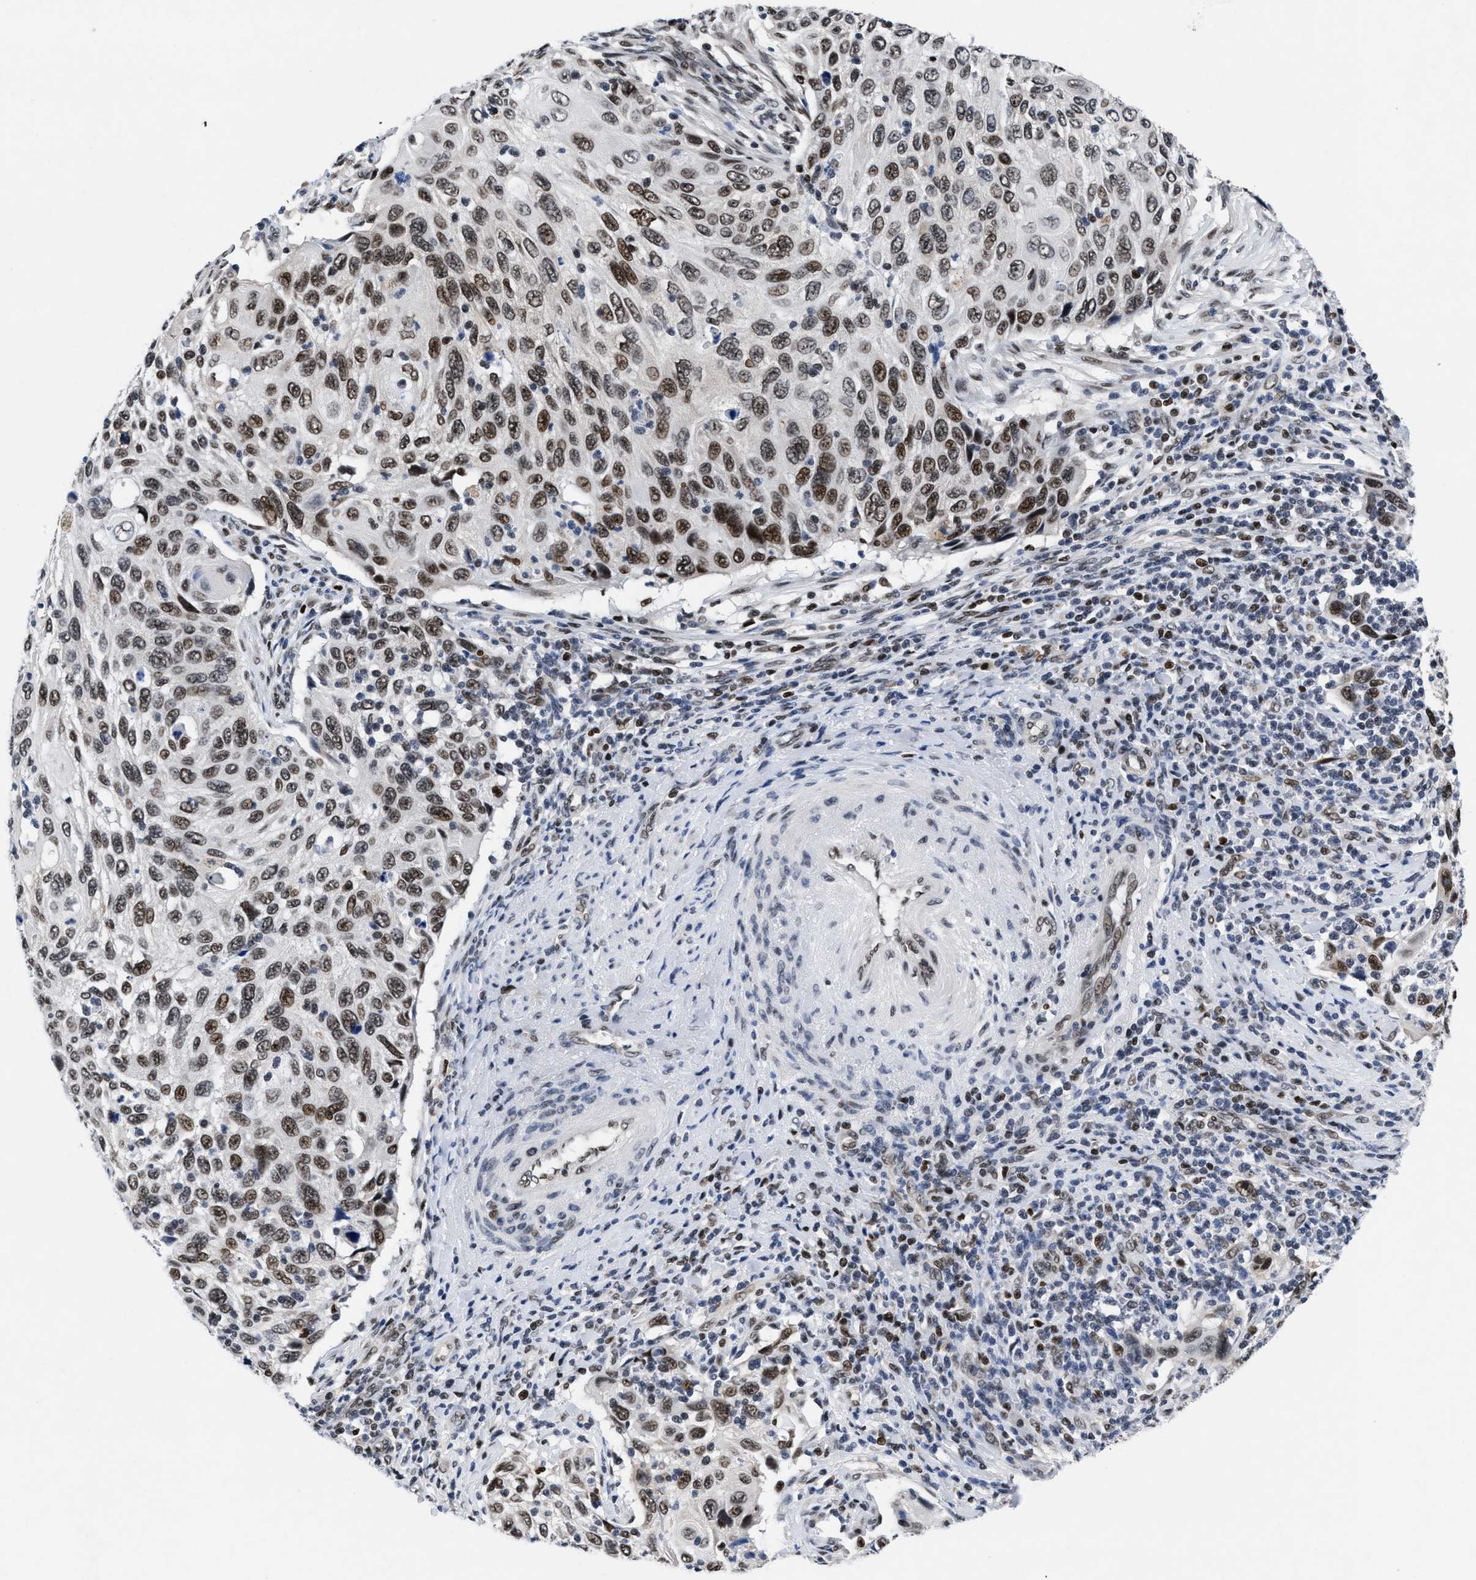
{"staining": {"intensity": "moderate", "quantity": ">75%", "location": "nuclear"}, "tissue": "cervical cancer", "cell_type": "Tumor cells", "image_type": "cancer", "snomed": [{"axis": "morphology", "description": "Squamous cell carcinoma, NOS"}, {"axis": "topography", "description": "Cervix"}], "caption": "A micrograph of squamous cell carcinoma (cervical) stained for a protein exhibits moderate nuclear brown staining in tumor cells.", "gene": "WDR81", "patient": {"sex": "female", "age": 70}}